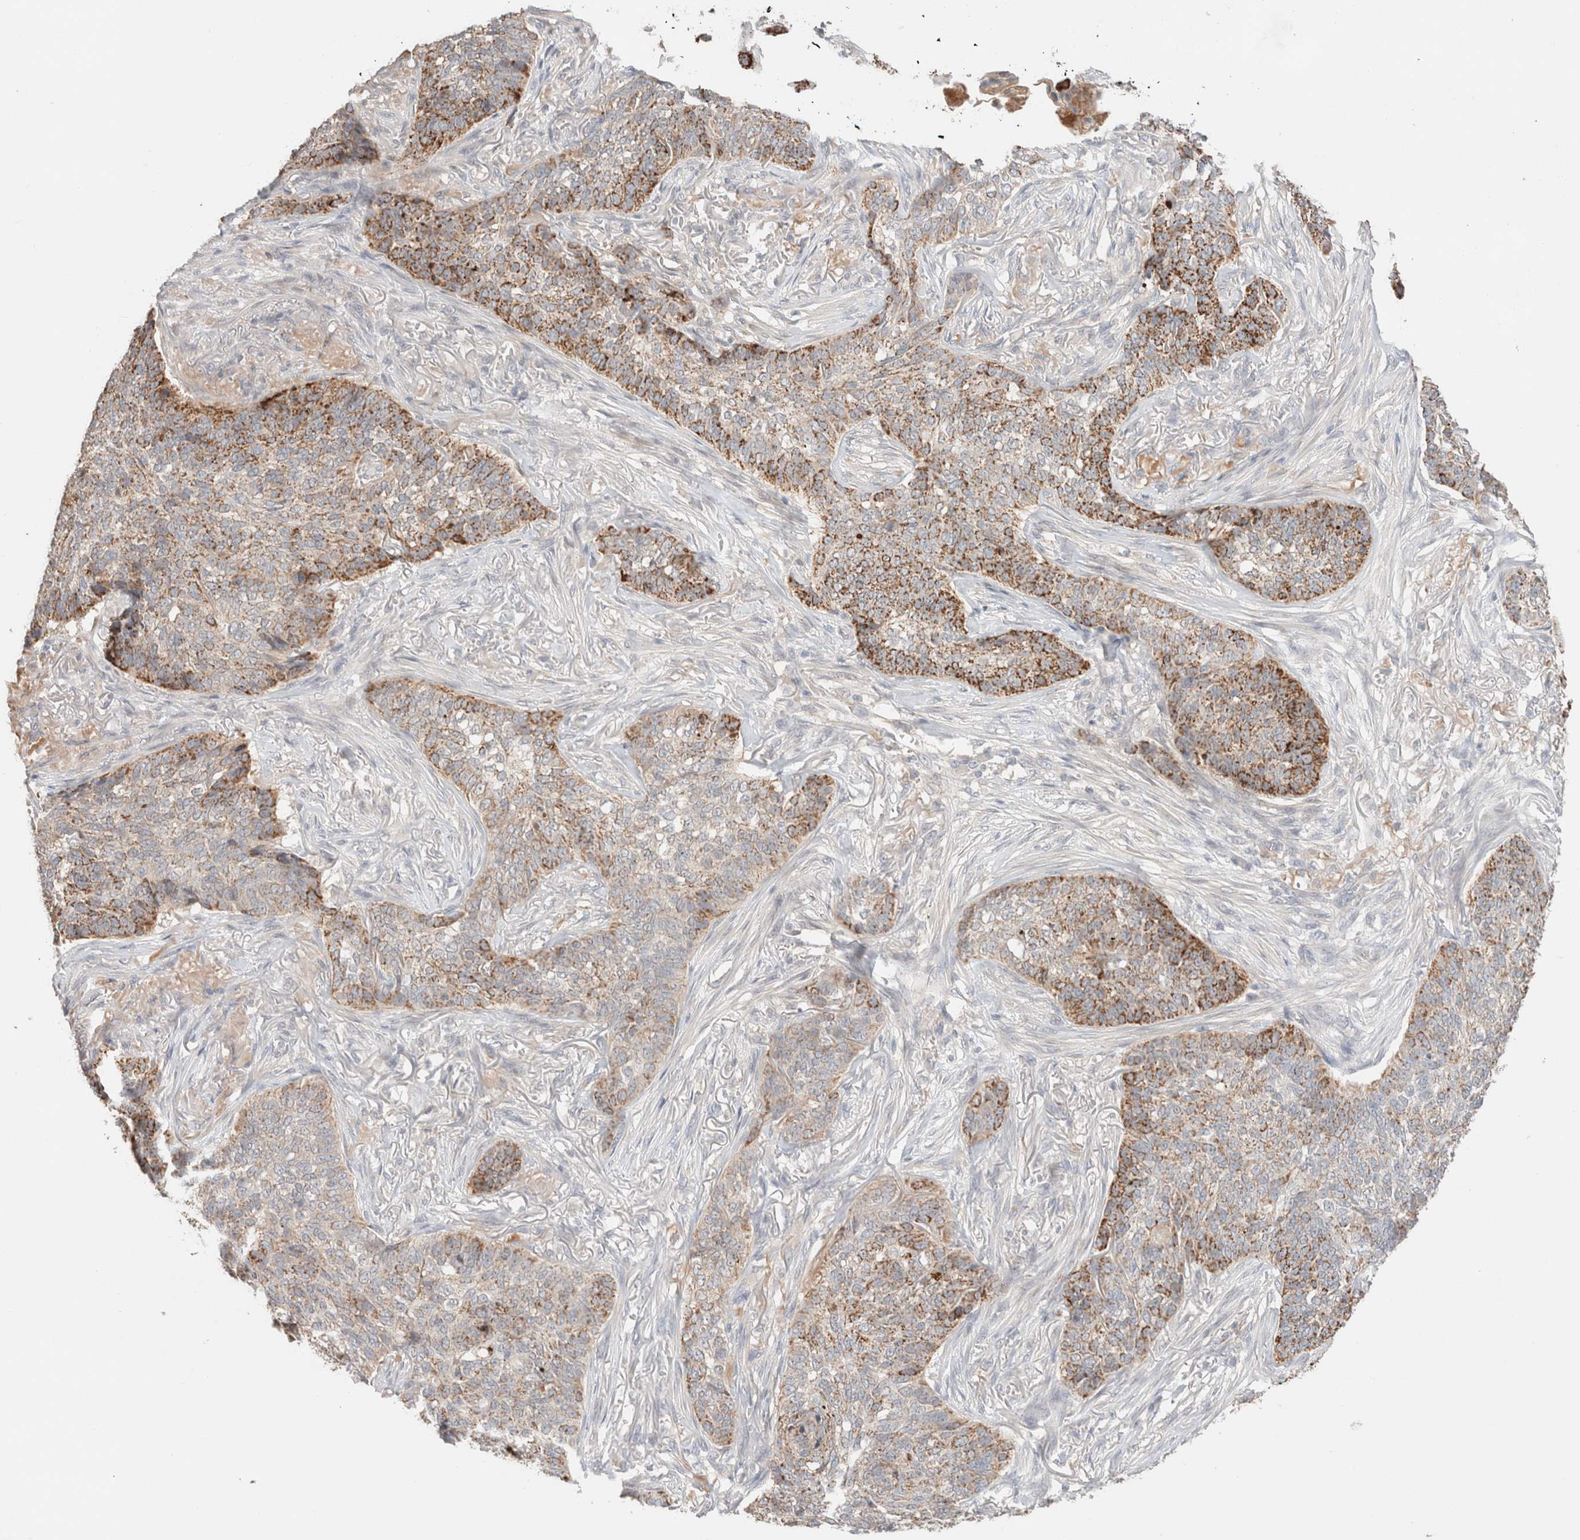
{"staining": {"intensity": "moderate", "quantity": ">75%", "location": "cytoplasmic/membranous"}, "tissue": "skin cancer", "cell_type": "Tumor cells", "image_type": "cancer", "snomed": [{"axis": "morphology", "description": "Basal cell carcinoma"}, {"axis": "topography", "description": "Skin"}], "caption": "High-magnification brightfield microscopy of skin cancer stained with DAB (3,3'-diaminobenzidine) (brown) and counterstained with hematoxylin (blue). tumor cells exhibit moderate cytoplasmic/membranous expression is seen in approximately>75% of cells. (brown staining indicates protein expression, while blue staining denotes nuclei).", "gene": "TRIM41", "patient": {"sex": "male", "age": 85}}